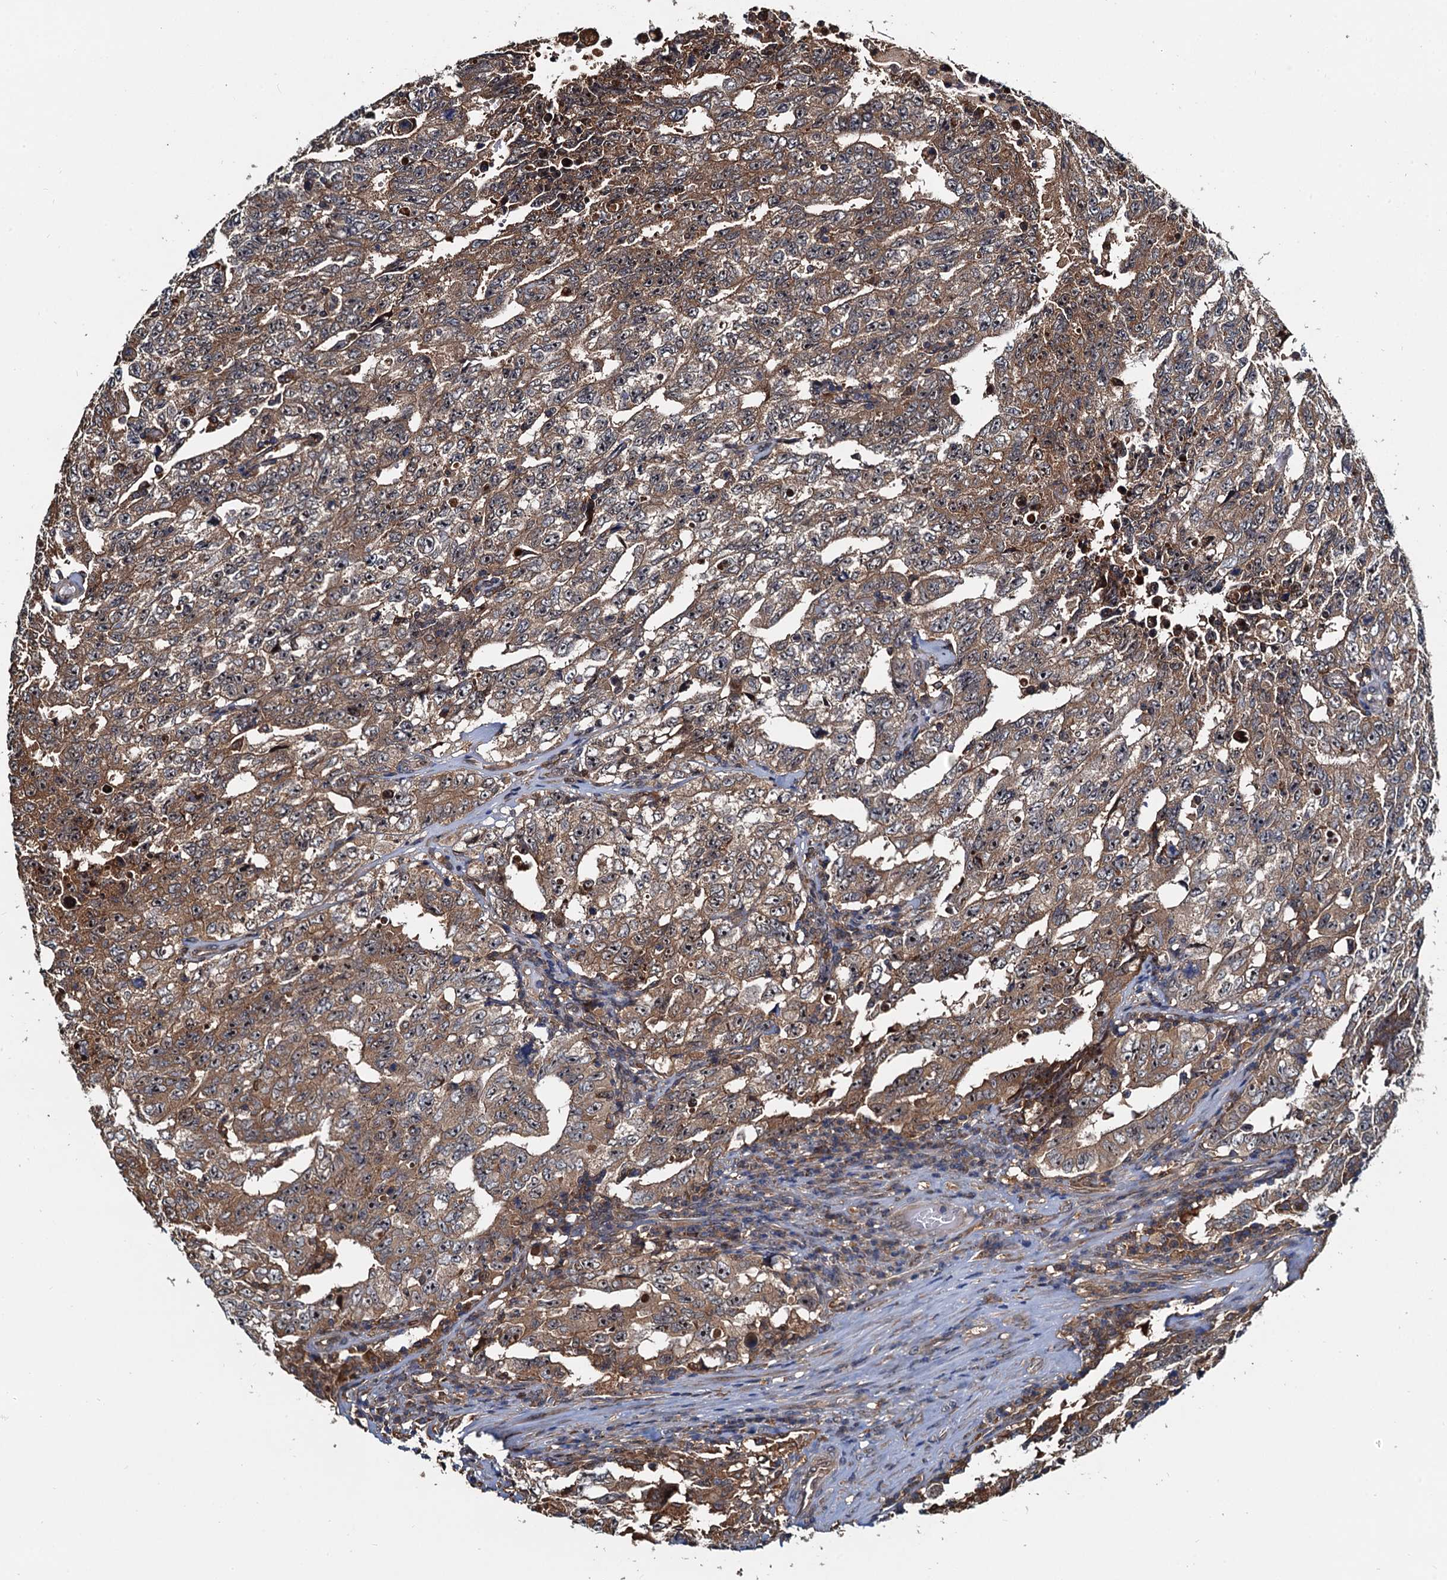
{"staining": {"intensity": "moderate", "quantity": ">75%", "location": "cytoplasmic/membranous"}, "tissue": "testis cancer", "cell_type": "Tumor cells", "image_type": "cancer", "snomed": [{"axis": "morphology", "description": "Carcinoma, Embryonal, NOS"}, {"axis": "topography", "description": "Testis"}], "caption": "Immunohistochemistry of human testis cancer (embryonal carcinoma) exhibits medium levels of moderate cytoplasmic/membranous positivity in about >75% of tumor cells.", "gene": "USP6NL", "patient": {"sex": "male", "age": 26}}